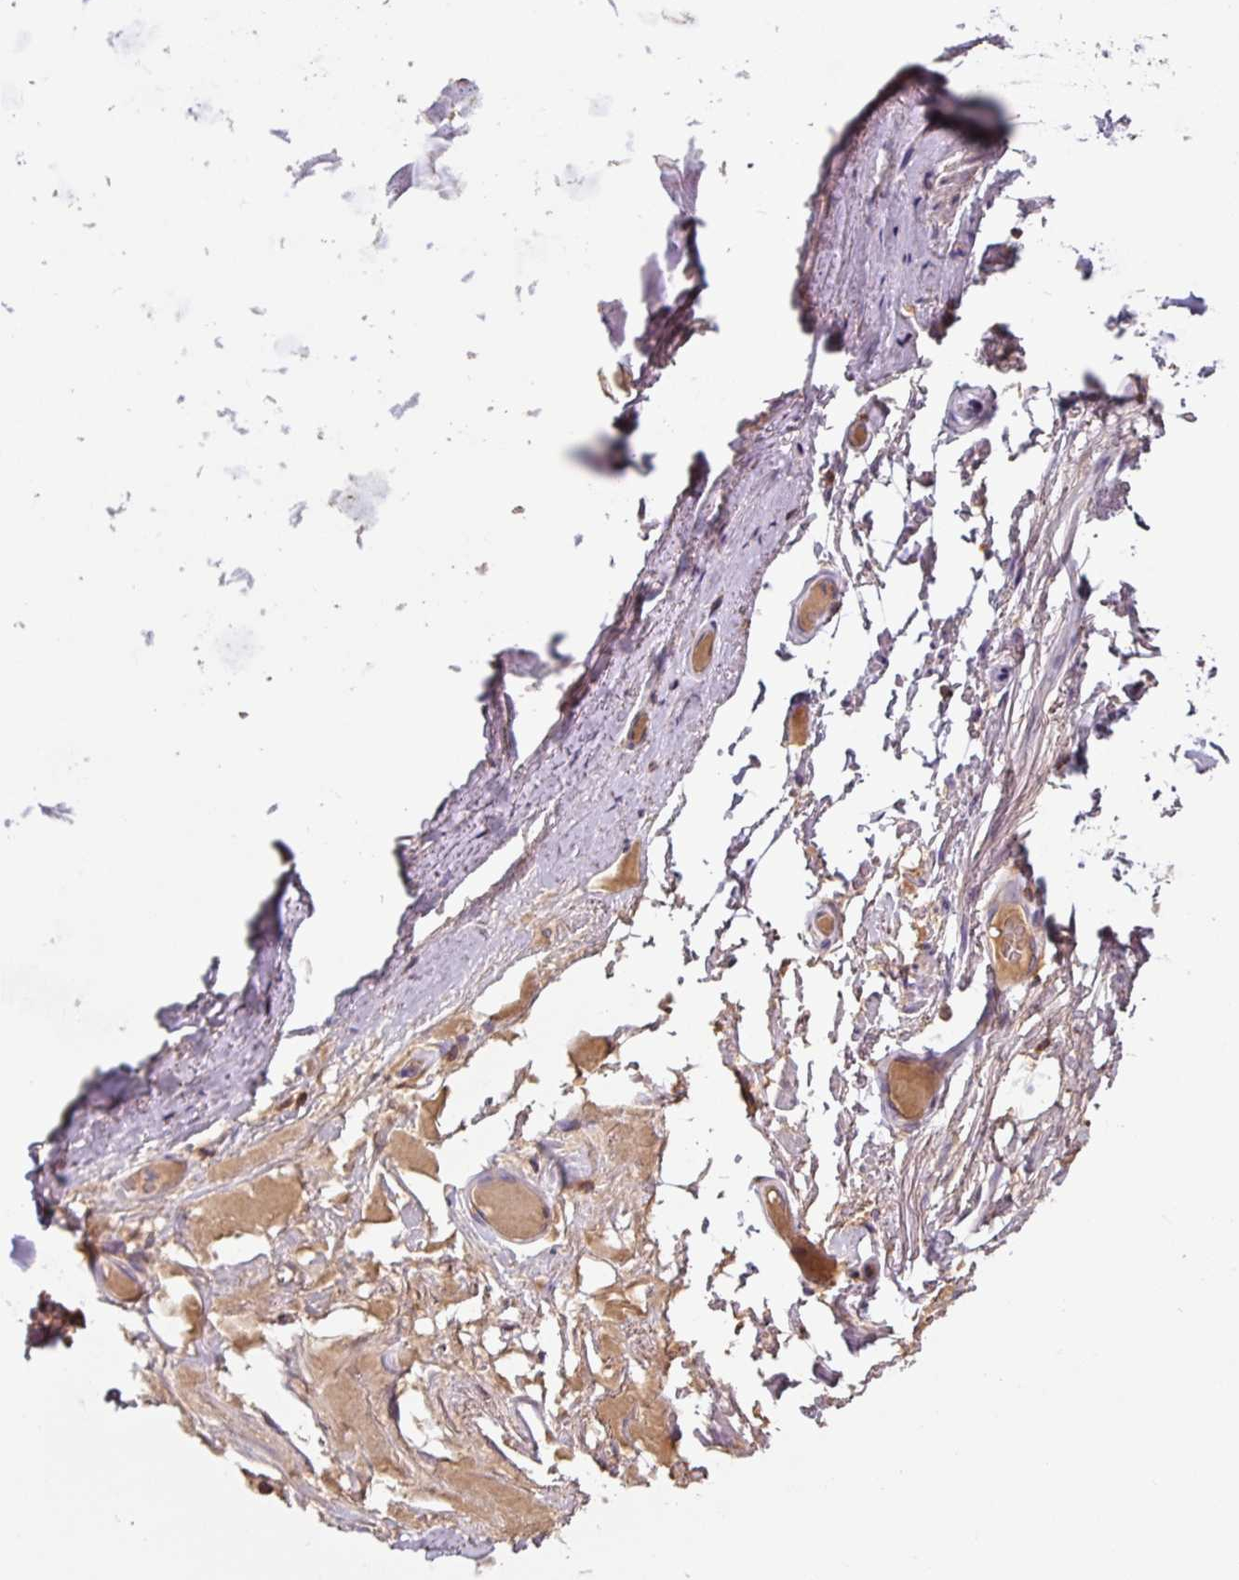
{"staining": {"intensity": "negative", "quantity": "none", "location": "none"}, "tissue": "soft tissue", "cell_type": "Fibroblasts", "image_type": "normal", "snomed": [{"axis": "morphology", "description": "Normal tissue, NOS"}, {"axis": "topography", "description": "Bronchus"}], "caption": "This is an immunohistochemistry (IHC) micrograph of benign human soft tissue. There is no positivity in fibroblasts.", "gene": "CD3G", "patient": {"sex": "male", "age": 70}}